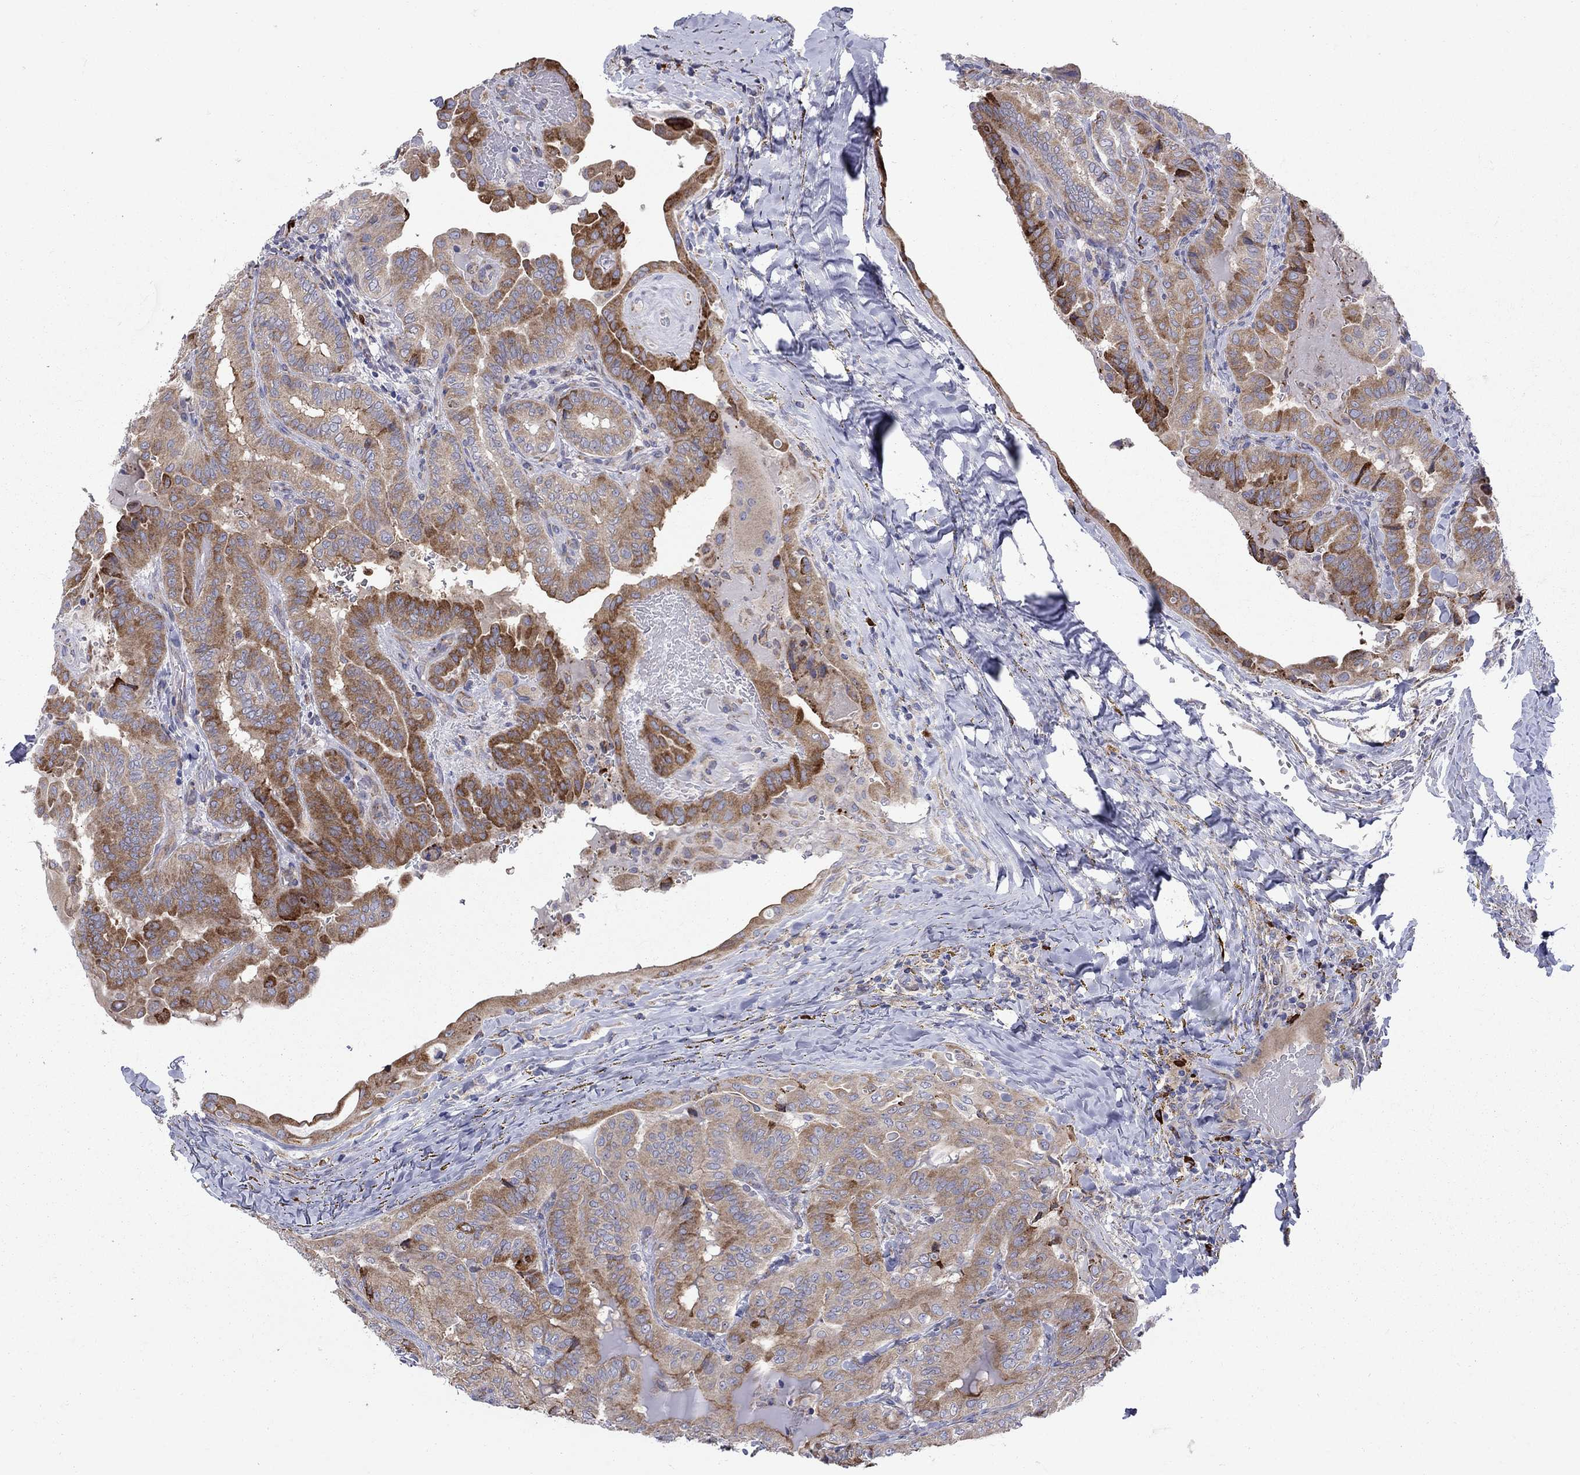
{"staining": {"intensity": "strong", "quantity": "<25%", "location": "cytoplasmic/membranous"}, "tissue": "thyroid cancer", "cell_type": "Tumor cells", "image_type": "cancer", "snomed": [{"axis": "morphology", "description": "Papillary adenocarcinoma, NOS"}, {"axis": "topography", "description": "Thyroid gland"}], "caption": "Strong cytoplasmic/membranous positivity is seen in about <25% of tumor cells in thyroid papillary adenocarcinoma. (Brightfield microscopy of DAB IHC at high magnification).", "gene": "ASNS", "patient": {"sex": "female", "age": 68}}